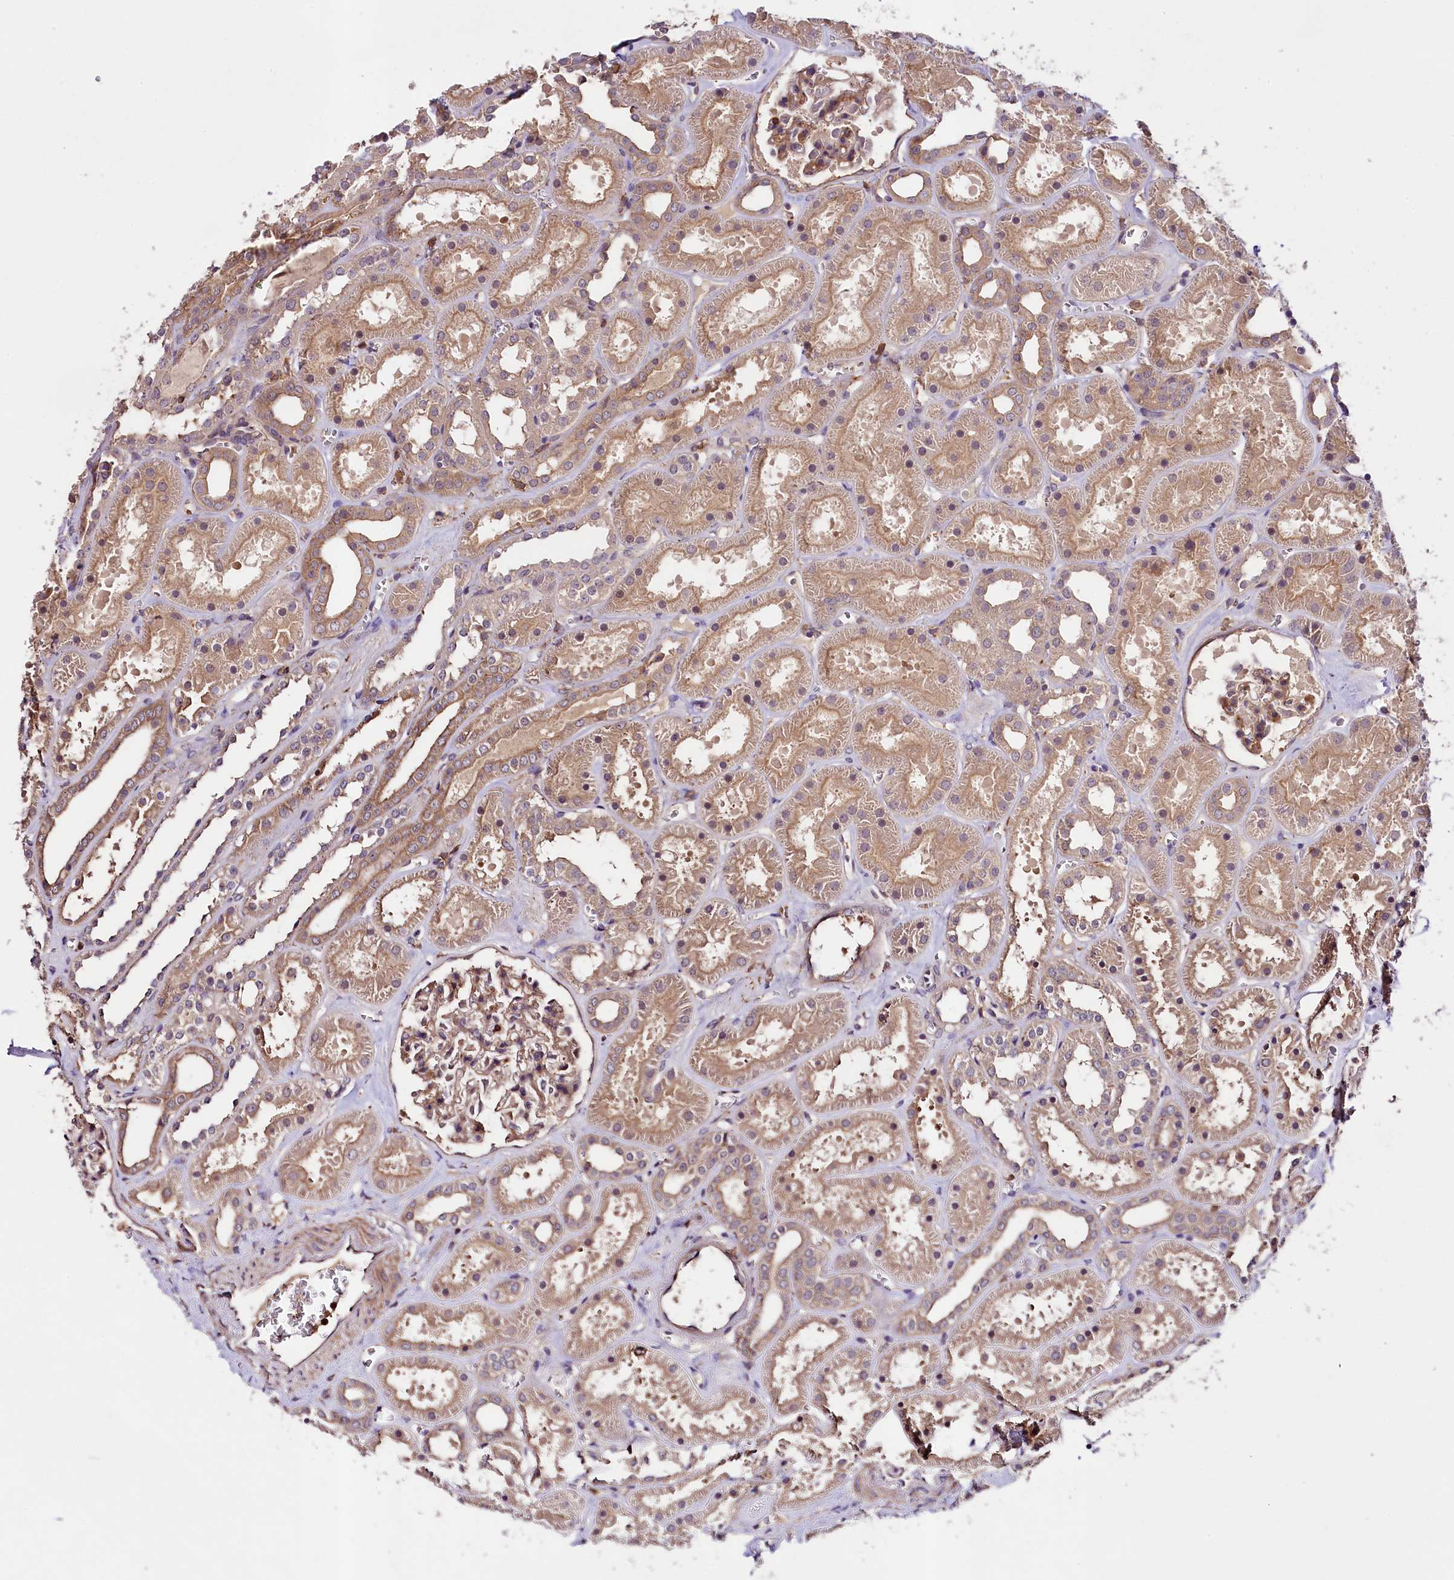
{"staining": {"intensity": "weak", "quantity": "25%-75%", "location": "cytoplasmic/membranous"}, "tissue": "kidney", "cell_type": "Cells in glomeruli", "image_type": "normal", "snomed": [{"axis": "morphology", "description": "Normal tissue, NOS"}, {"axis": "topography", "description": "Kidney"}], "caption": "There is low levels of weak cytoplasmic/membranous expression in cells in glomeruli of benign kidney, as demonstrated by immunohistochemical staining (brown color).", "gene": "SKIDA1", "patient": {"sex": "female", "age": 41}}